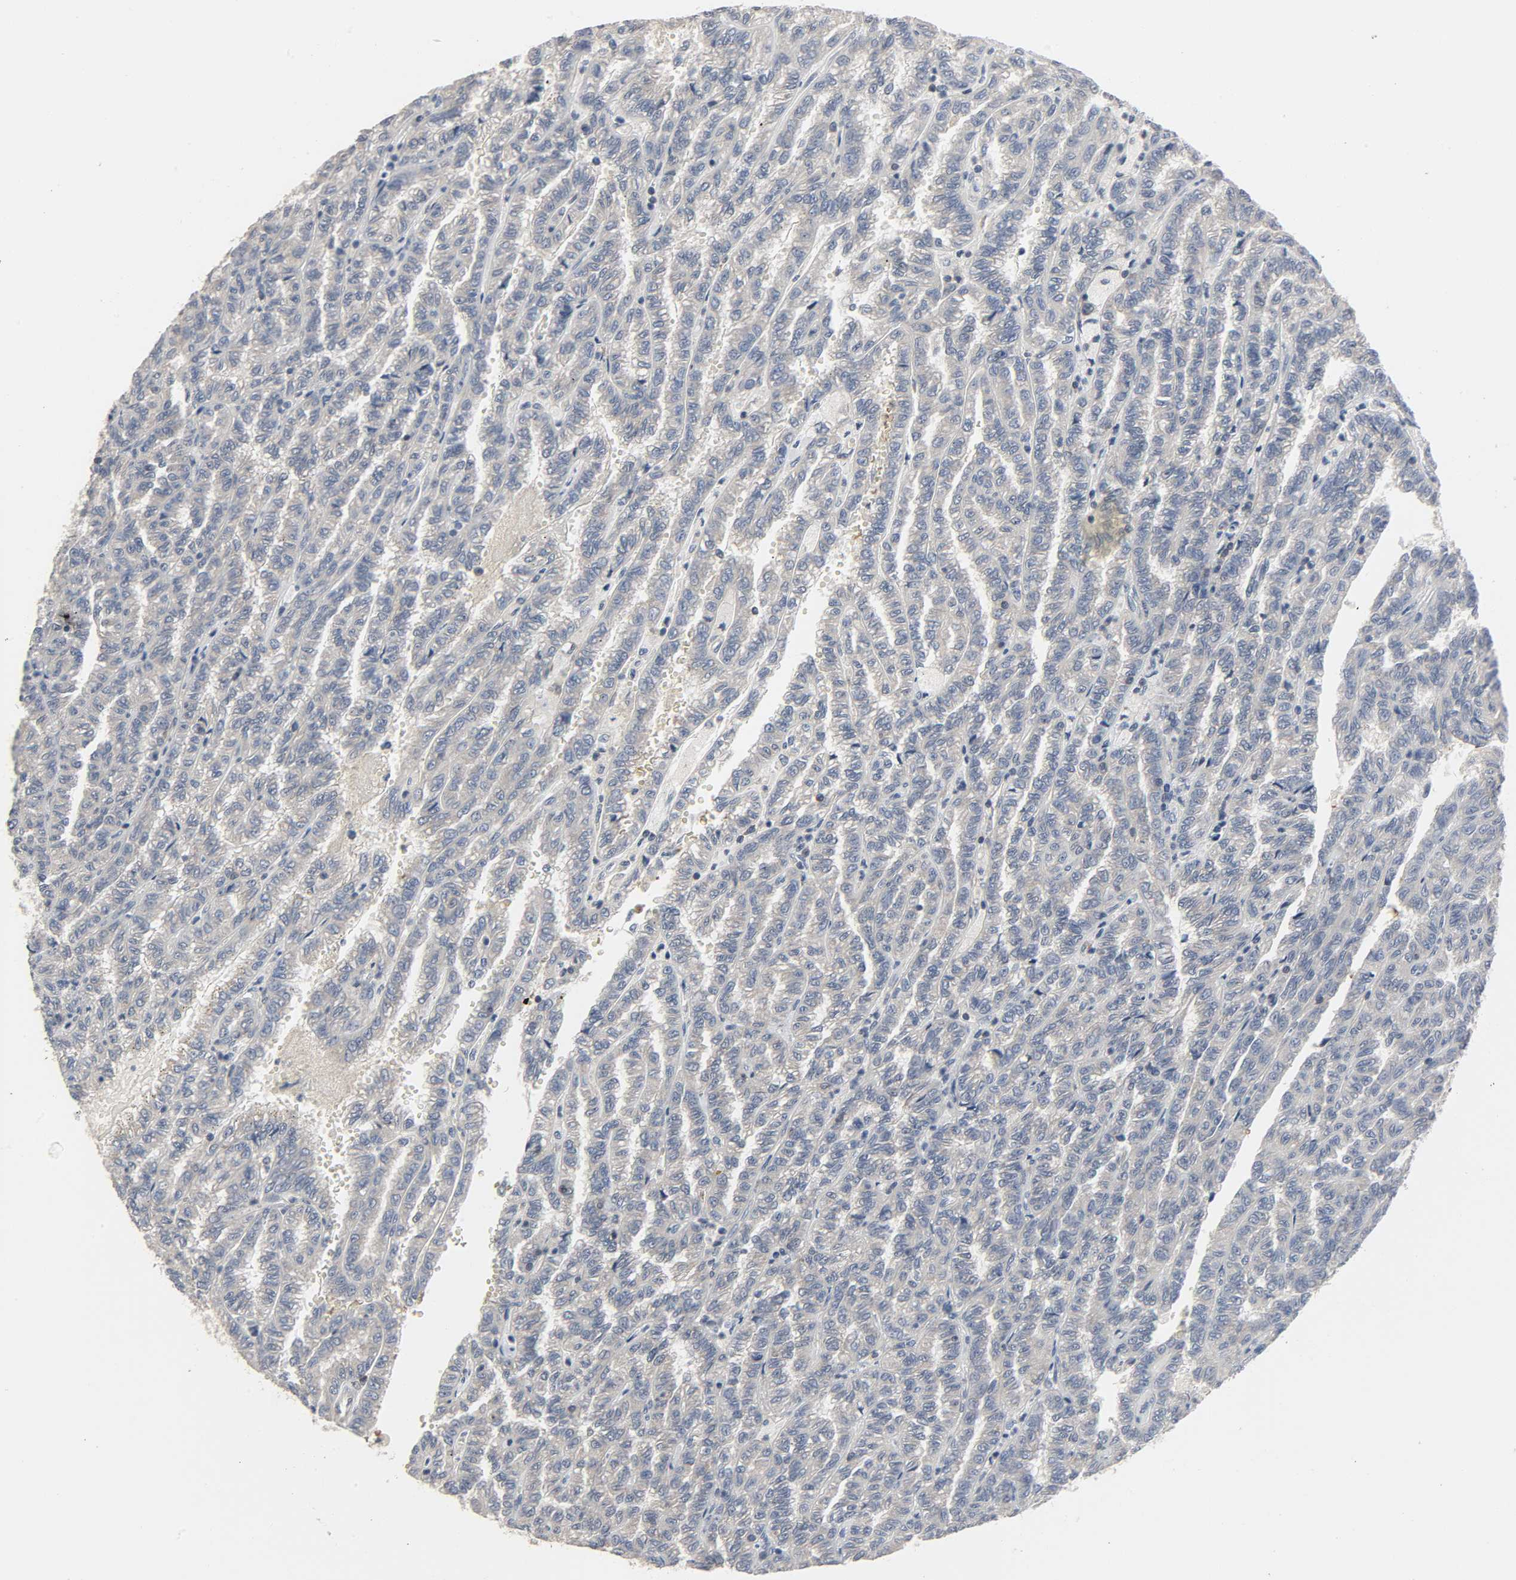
{"staining": {"intensity": "moderate", "quantity": ">75%", "location": "cytoplasmic/membranous"}, "tissue": "renal cancer", "cell_type": "Tumor cells", "image_type": "cancer", "snomed": [{"axis": "morphology", "description": "Inflammation, NOS"}, {"axis": "morphology", "description": "Adenocarcinoma, NOS"}, {"axis": "topography", "description": "Kidney"}], "caption": "Immunohistochemical staining of human renal adenocarcinoma displays medium levels of moderate cytoplasmic/membranous positivity in approximately >75% of tumor cells. Nuclei are stained in blue.", "gene": "PLEKHA2", "patient": {"sex": "male", "age": 68}}